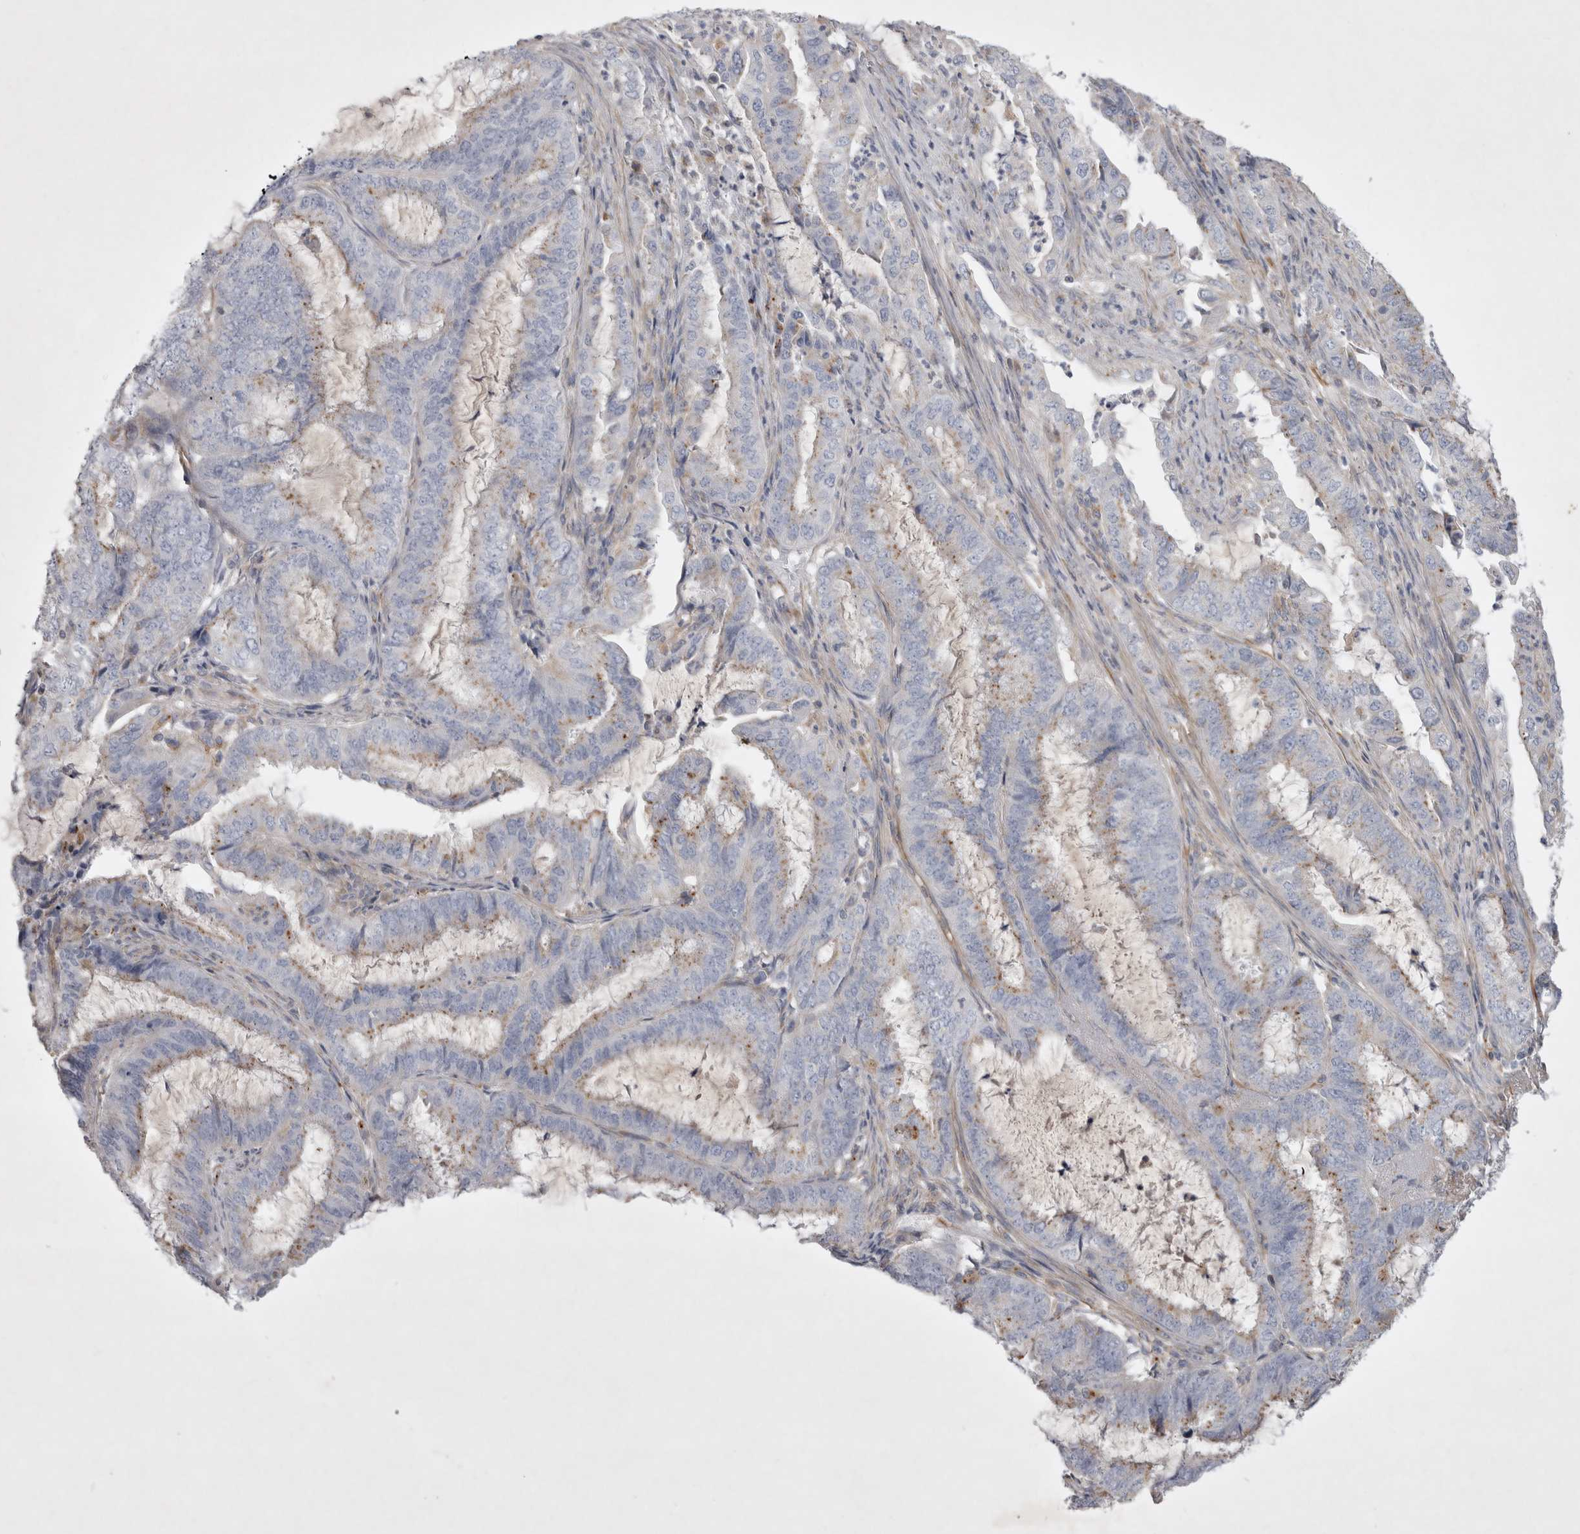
{"staining": {"intensity": "weak", "quantity": "<25%", "location": "cytoplasmic/membranous"}, "tissue": "endometrial cancer", "cell_type": "Tumor cells", "image_type": "cancer", "snomed": [{"axis": "morphology", "description": "Adenocarcinoma, NOS"}, {"axis": "topography", "description": "Endometrium"}], "caption": "Immunohistochemistry of endometrial cancer (adenocarcinoma) displays no positivity in tumor cells.", "gene": "STRADB", "patient": {"sex": "female", "age": 49}}